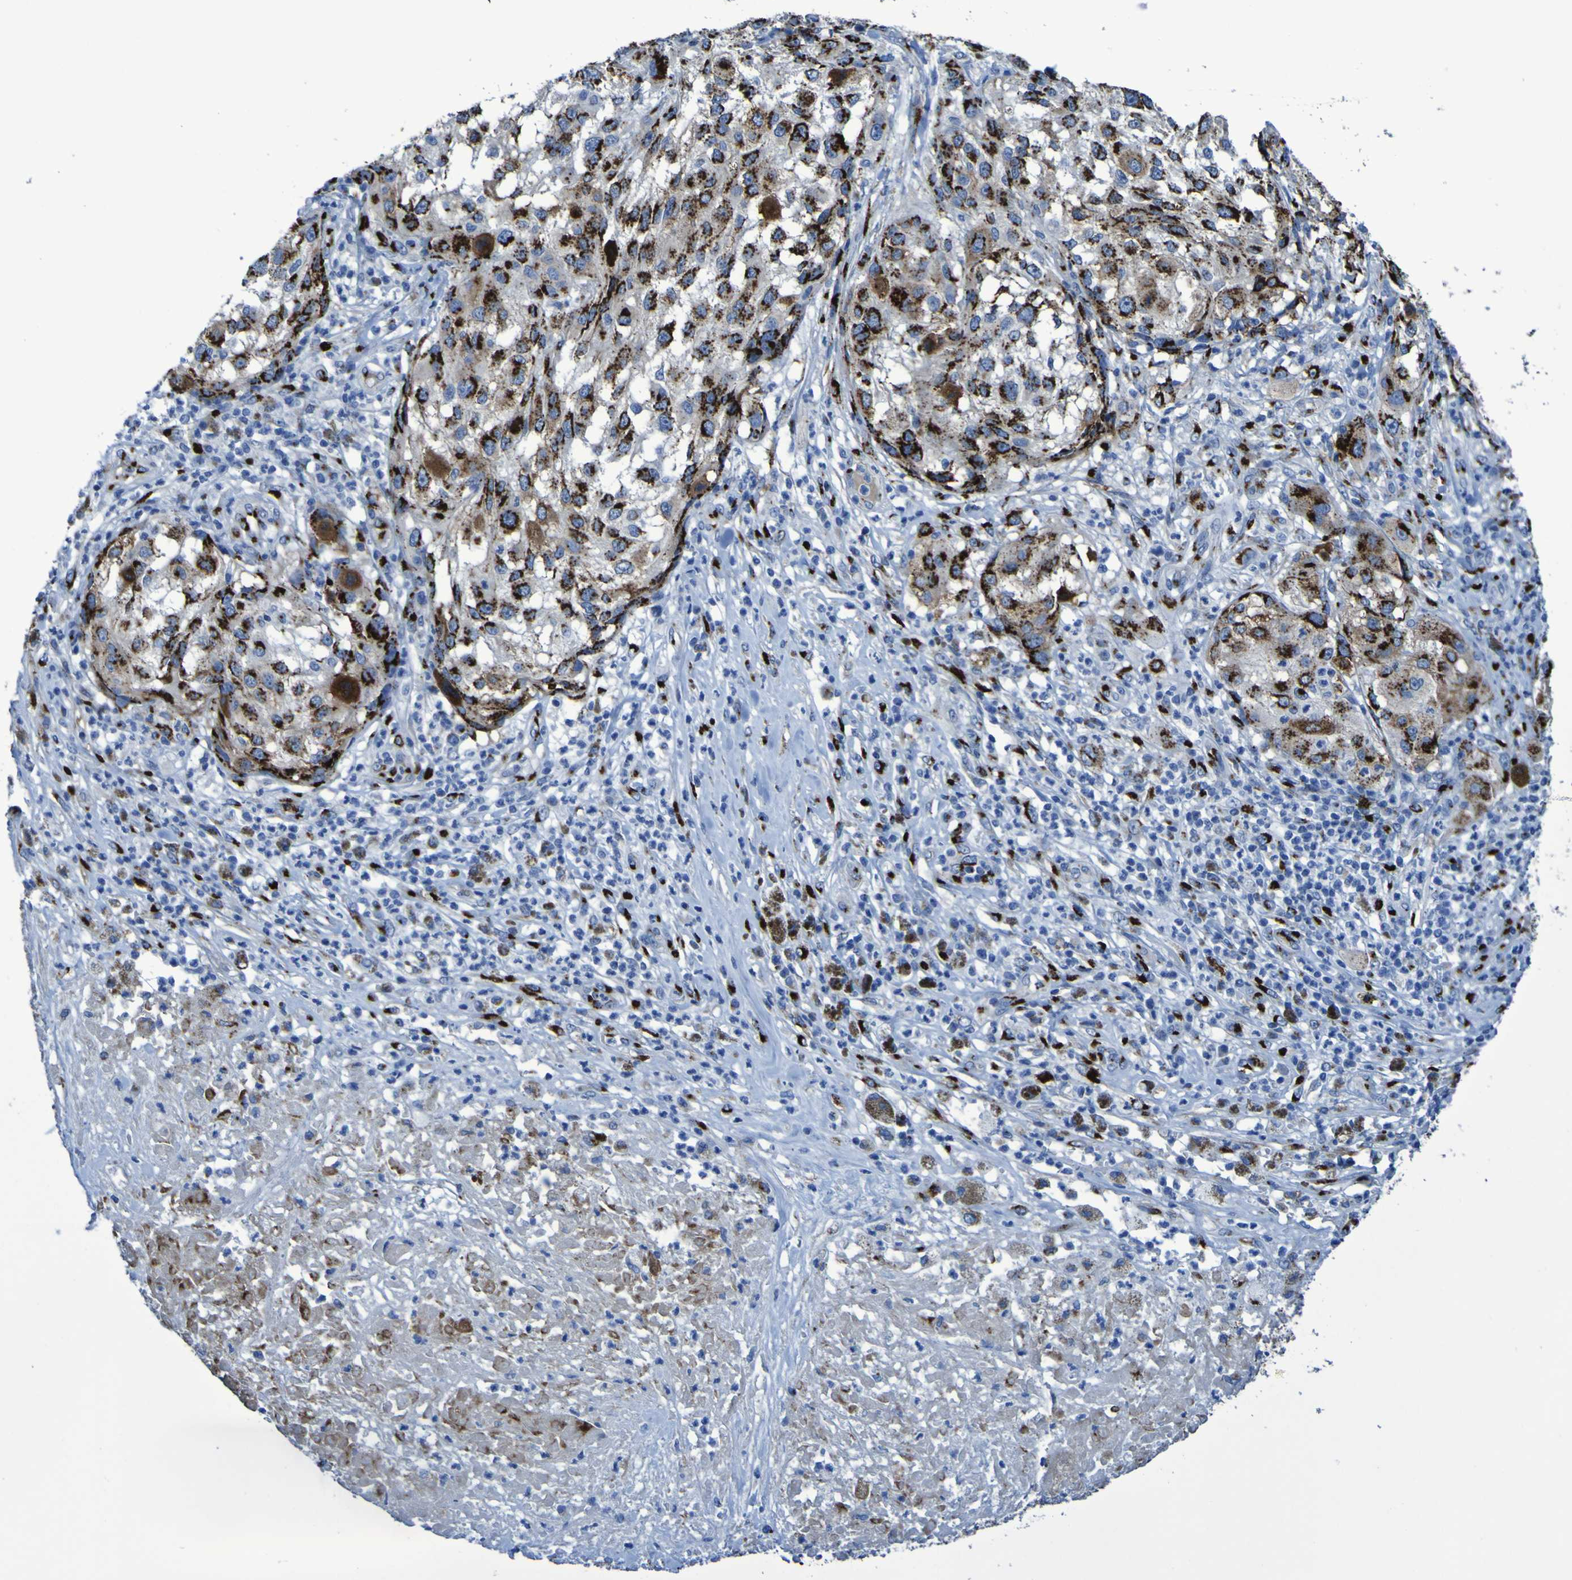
{"staining": {"intensity": "strong", "quantity": ">75%", "location": "cytoplasmic/membranous"}, "tissue": "melanoma", "cell_type": "Tumor cells", "image_type": "cancer", "snomed": [{"axis": "morphology", "description": "Necrosis, NOS"}, {"axis": "morphology", "description": "Malignant melanoma, NOS"}, {"axis": "topography", "description": "Skin"}], "caption": "Melanoma was stained to show a protein in brown. There is high levels of strong cytoplasmic/membranous staining in approximately >75% of tumor cells. (Stains: DAB in brown, nuclei in blue, Microscopy: brightfield microscopy at high magnification).", "gene": "GOLM1", "patient": {"sex": "female", "age": 87}}